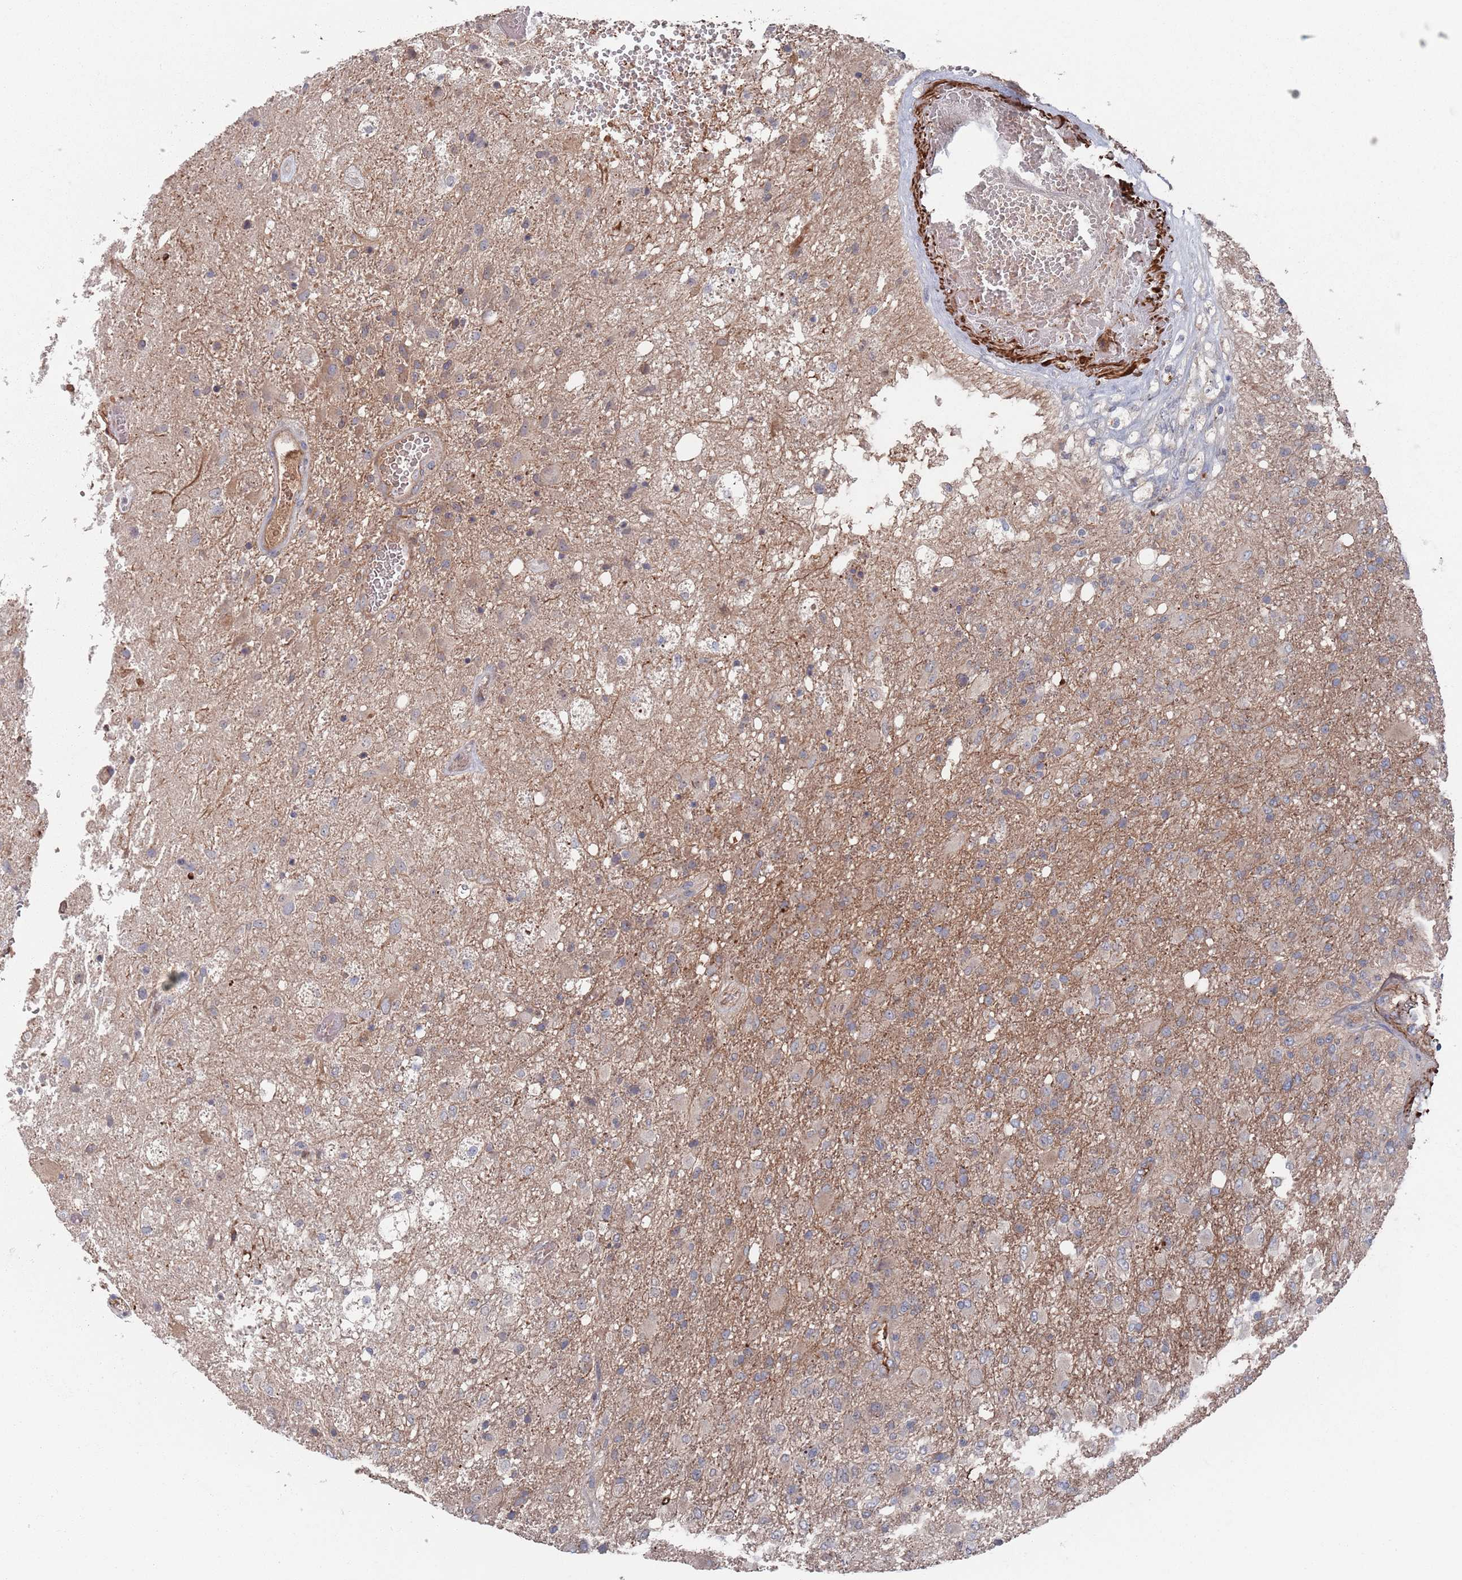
{"staining": {"intensity": "negative", "quantity": "none", "location": "none"}, "tissue": "glioma", "cell_type": "Tumor cells", "image_type": "cancer", "snomed": [{"axis": "morphology", "description": "Glioma, malignant, High grade"}, {"axis": "topography", "description": "Brain"}], "caption": "This image is of glioma stained with immunohistochemistry (IHC) to label a protein in brown with the nuclei are counter-stained blue. There is no staining in tumor cells.", "gene": "PLEKHA4", "patient": {"sex": "female", "age": 74}}